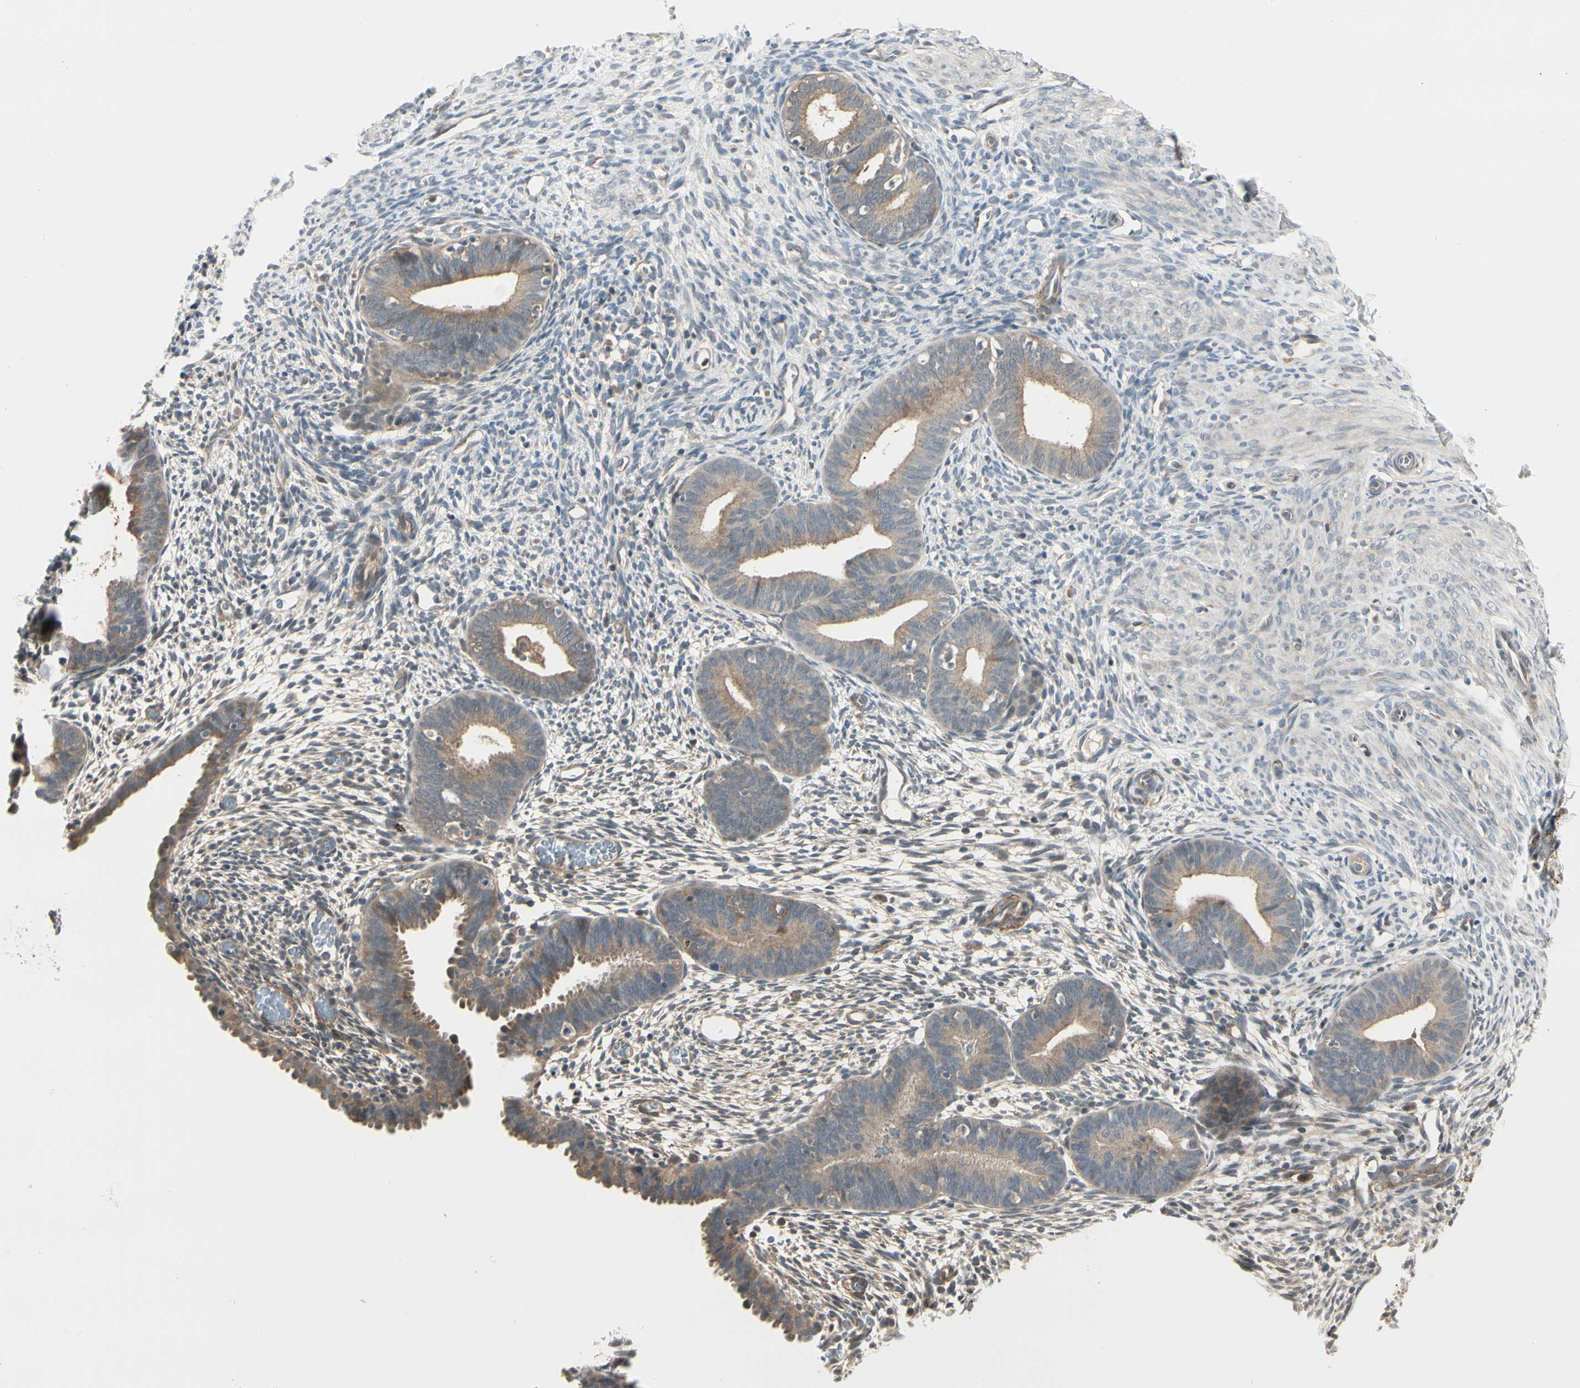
{"staining": {"intensity": "weak", "quantity": "25%-75%", "location": "cytoplasmic/membranous"}, "tissue": "endometrium", "cell_type": "Cells in endometrial stroma", "image_type": "normal", "snomed": [{"axis": "morphology", "description": "Normal tissue, NOS"}, {"axis": "morphology", "description": "Atrophy, NOS"}, {"axis": "topography", "description": "Uterus"}, {"axis": "topography", "description": "Endometrium"}], "caption": "Brown immunohistochemical staining in normal endometrium shows weak cytoplasmic/membranous positivity in approximately 25%-75% of cells in endometrial stroma. The staining is performed using DAB brown chromogen to label protein expression. The nuclei are counter-stained blue using hematoxylin.", "gene": "F2R", "patient": {"sex": "female", "age": 68}}